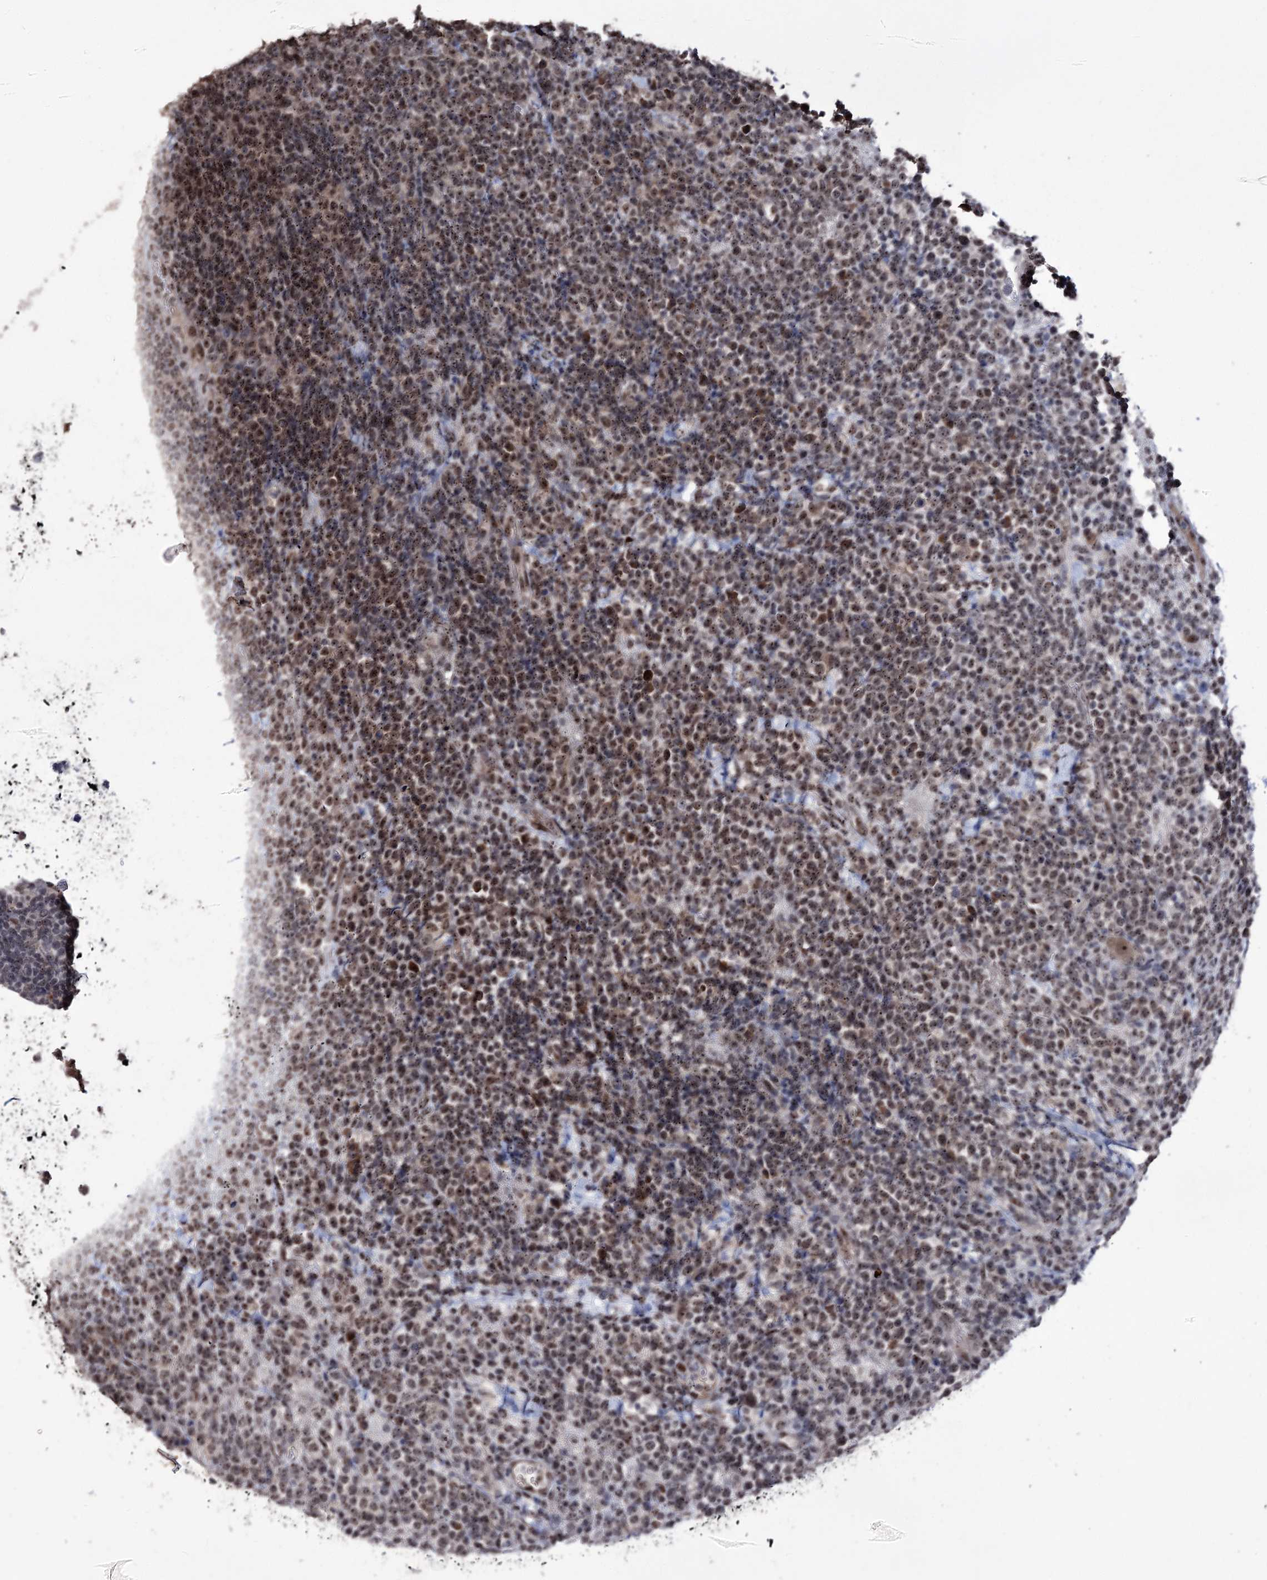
{"staining": {"intensity": "moderate", "quantity": ">75%", "location": "nuclear"}, "tissue": "lymphoma", "cell_type": "Tumor cells", "image_type": "cancer", "snomed": [{"axis": "morphology", "description": "Malignant lymphoma, non-Hodgkin's type, High grade"}, {"axis": "topography", "description": "Colon"}], "caption": "Lymphoma tissue demonstrates moderate nuclear expression in about >75% of tumor cells, visualized by immunohistochemistry.", "gene": "VGLL4", "patient": {"sex": "female", "age": 53}}